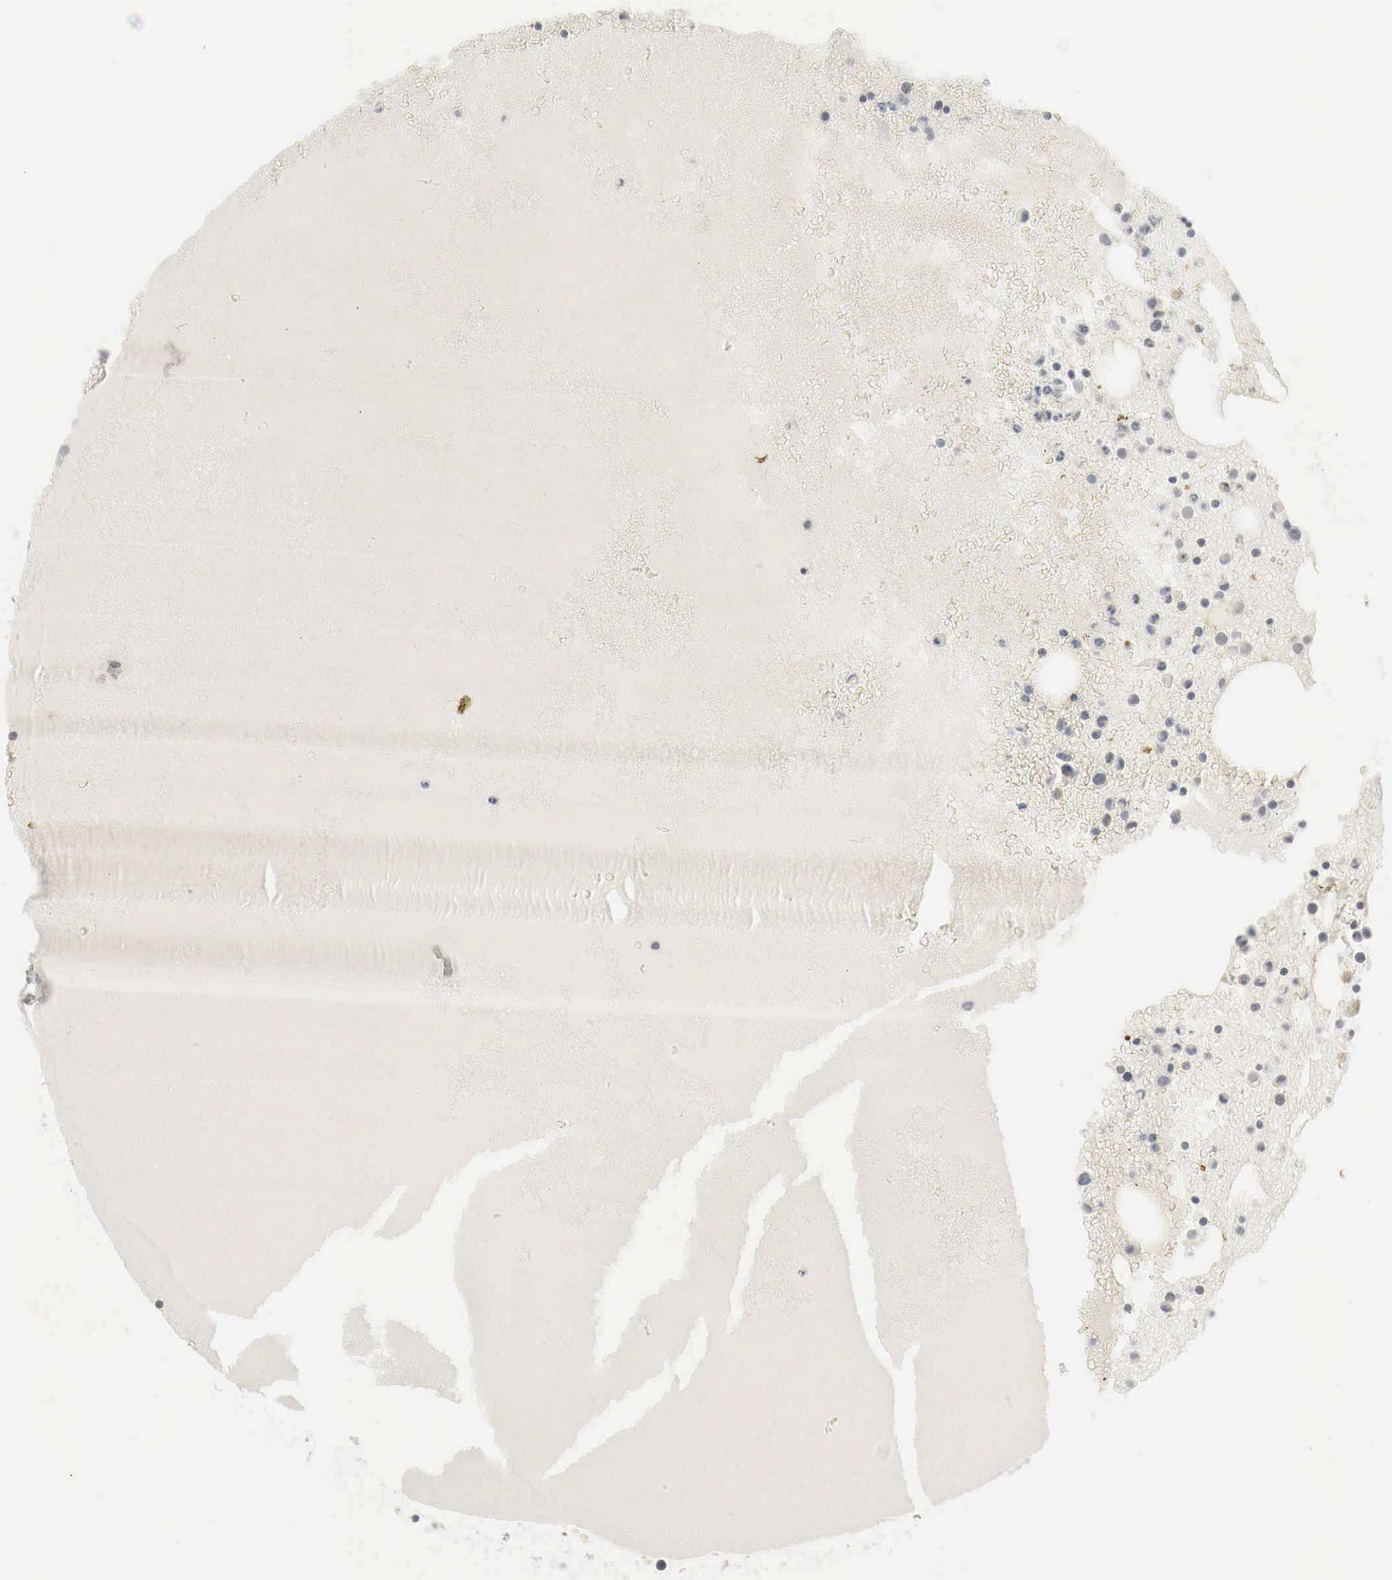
{"staining": {"intensity": "moderate", "quantity": "25%-75%", "location": "cytoplasmic/membranous"}, "tissue": "bone marrow", "cell_type": "Hematopoietic cells", "image_type": "normal", "snomed": [{"axis": "morphology", "description": "Normal tissue, NOS"}, {"axis": "topography", "description": "Bone marrow"}], "caption": "IHC of normal bone marrow displays medium levels of moderate cytoplasmic/membranous positivity in approximately 25%-75% of hematopoietic cells. The protein is shown in brown color, while the nuclei are stained blue.", "gene": "TP63", "patient": {"sex": "female", "age": 74}}